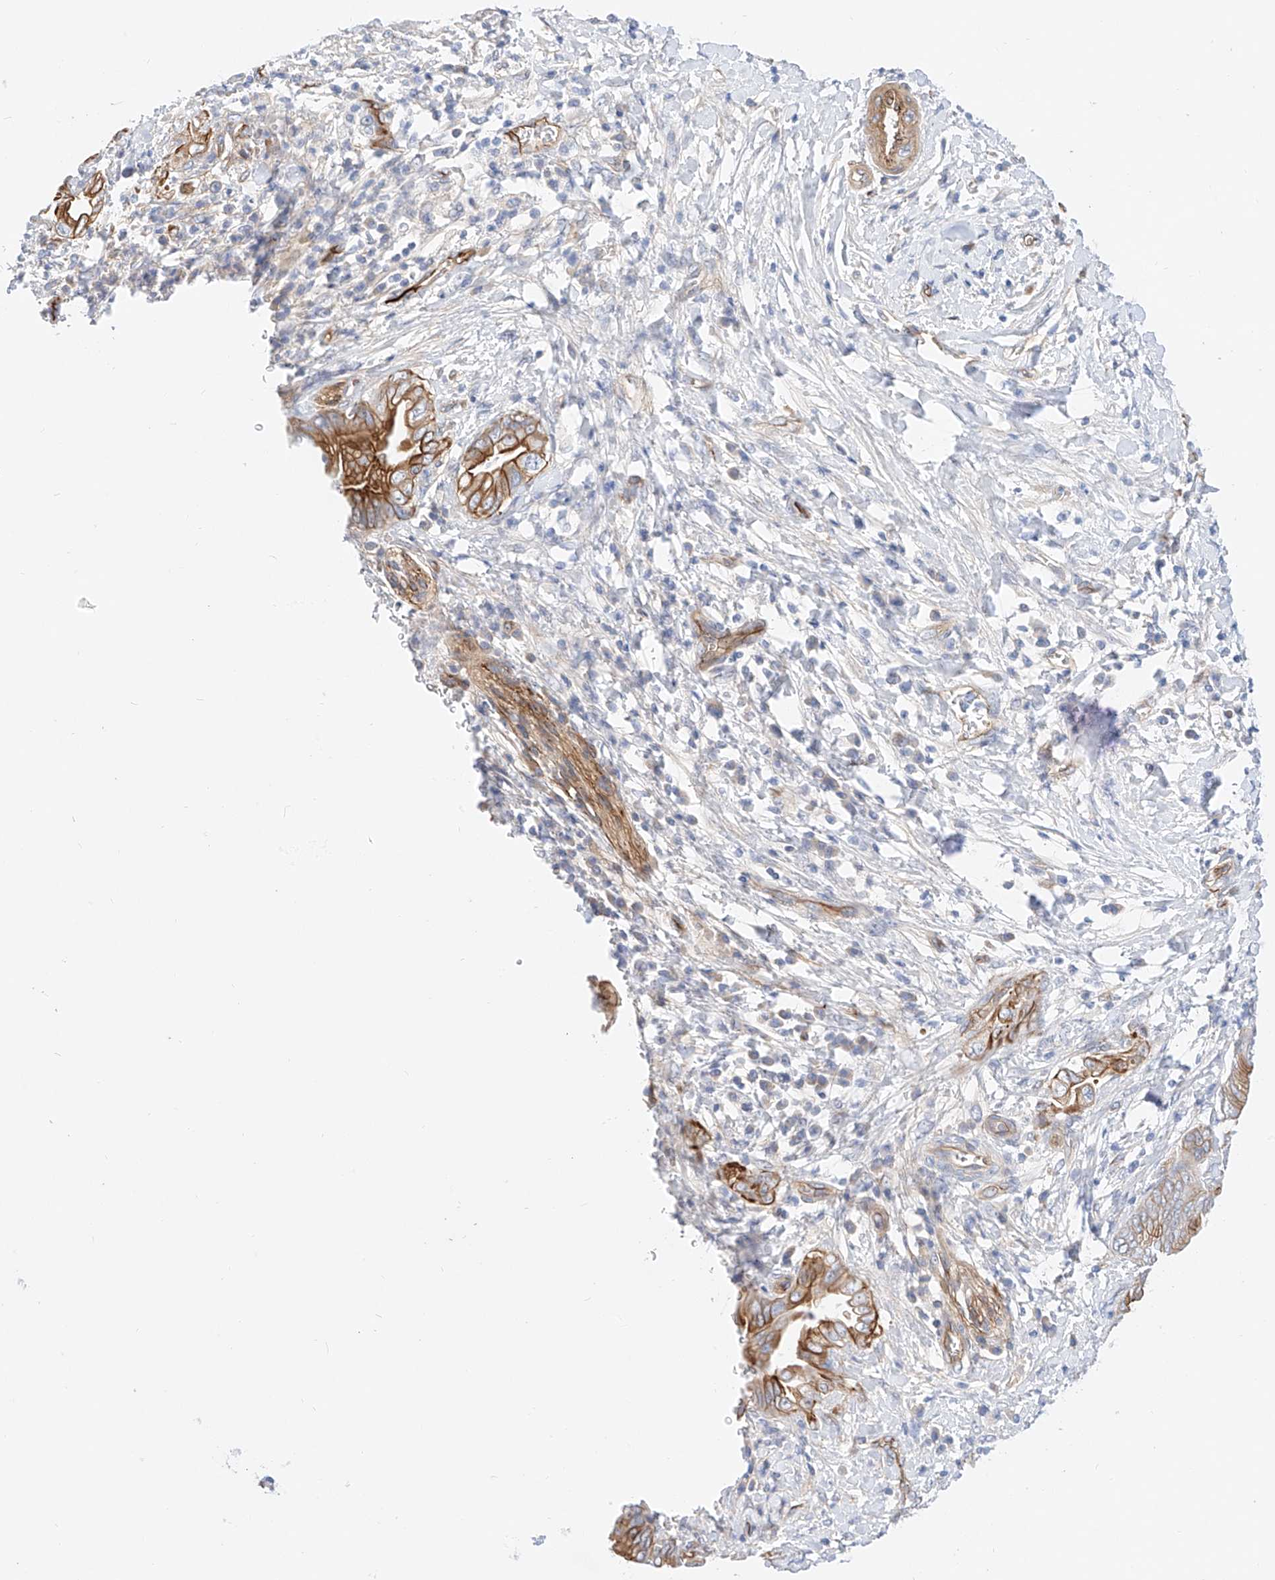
{"staining": {"intensity": "strong", "quantity": "25%-75%", "location": "cytoplasmic/membranous"}, "tissue": "pancreatic cancer", "cell_type": "Tumor cells", "image_type": "cancer", "snomed": [{"axis": "morphology", "description": "Adenocarcinoma, NOS"}, {"axis": "topography", "description": "Pancreas"}], "caption": "Human adenocarcinoma (pancreatic) stained with a brown dye demonstrates strong cytoplasmic/membranous positive positivity in approximately 25%-75% of tumor cells.", "gene": "SBSPON", "patient": {"sex": "male", "age": 75}}